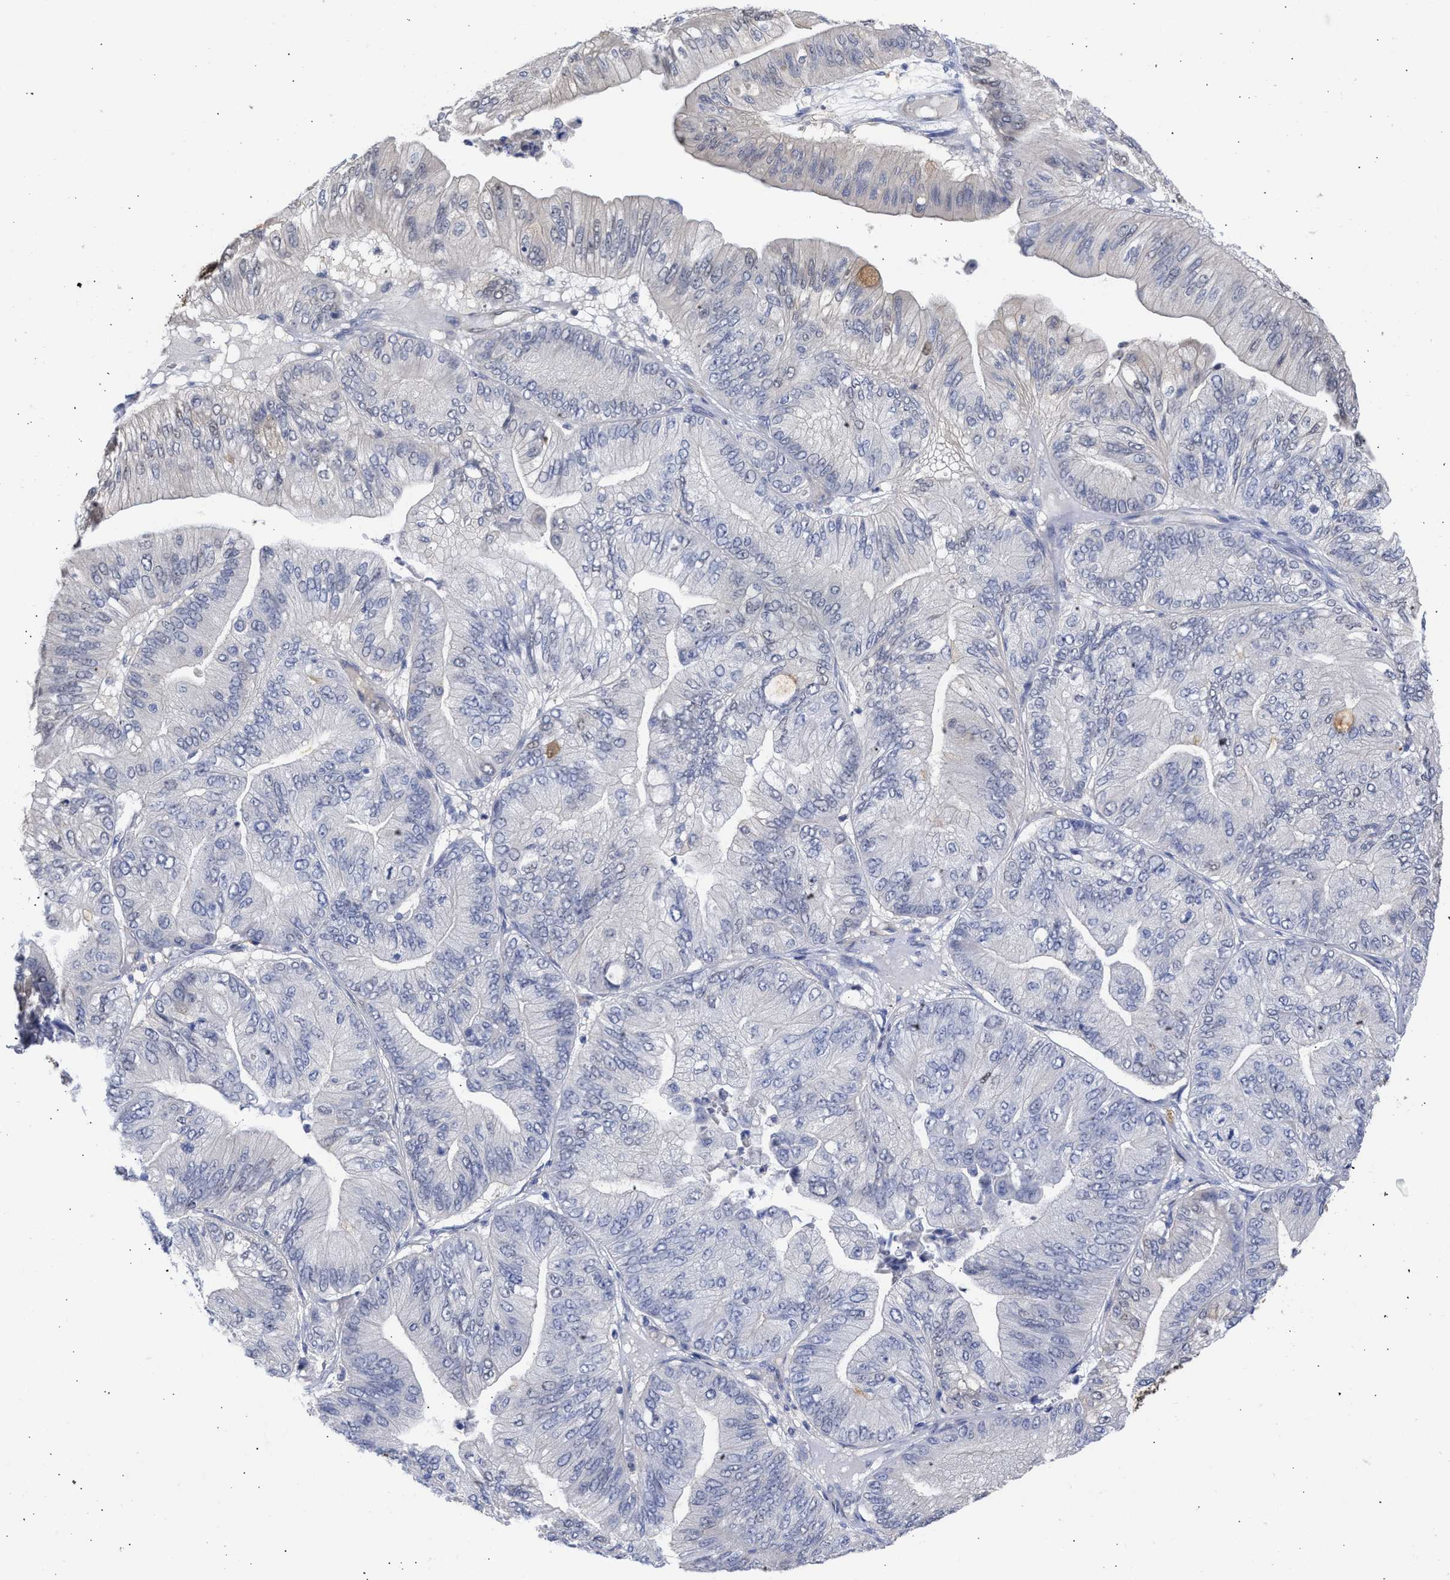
{"staining": {"intensity": "negative", "quantity": "none", "location": "none"}, "tissue": "ovarian cancer", "cell_type": "Tumor cells", "image_type": "cancer", "snomed": [{"axis": "morphology", "description": "Cystadenocarcinoma, mucinous, NOS"}, {"axis": "topography", "description": "Ovary"}], "caption": "This is a micrograph of immunohistochemistry staining of ovarian cancer (mucinous cystadenocarcinoma), which shows no positivity in tumor cells. (Brightfield microscopy of DAB immunohistochemistry (IHC) at high magnification).", "gene": "THRA", "patient": {"sex": "female", "age": 61}}